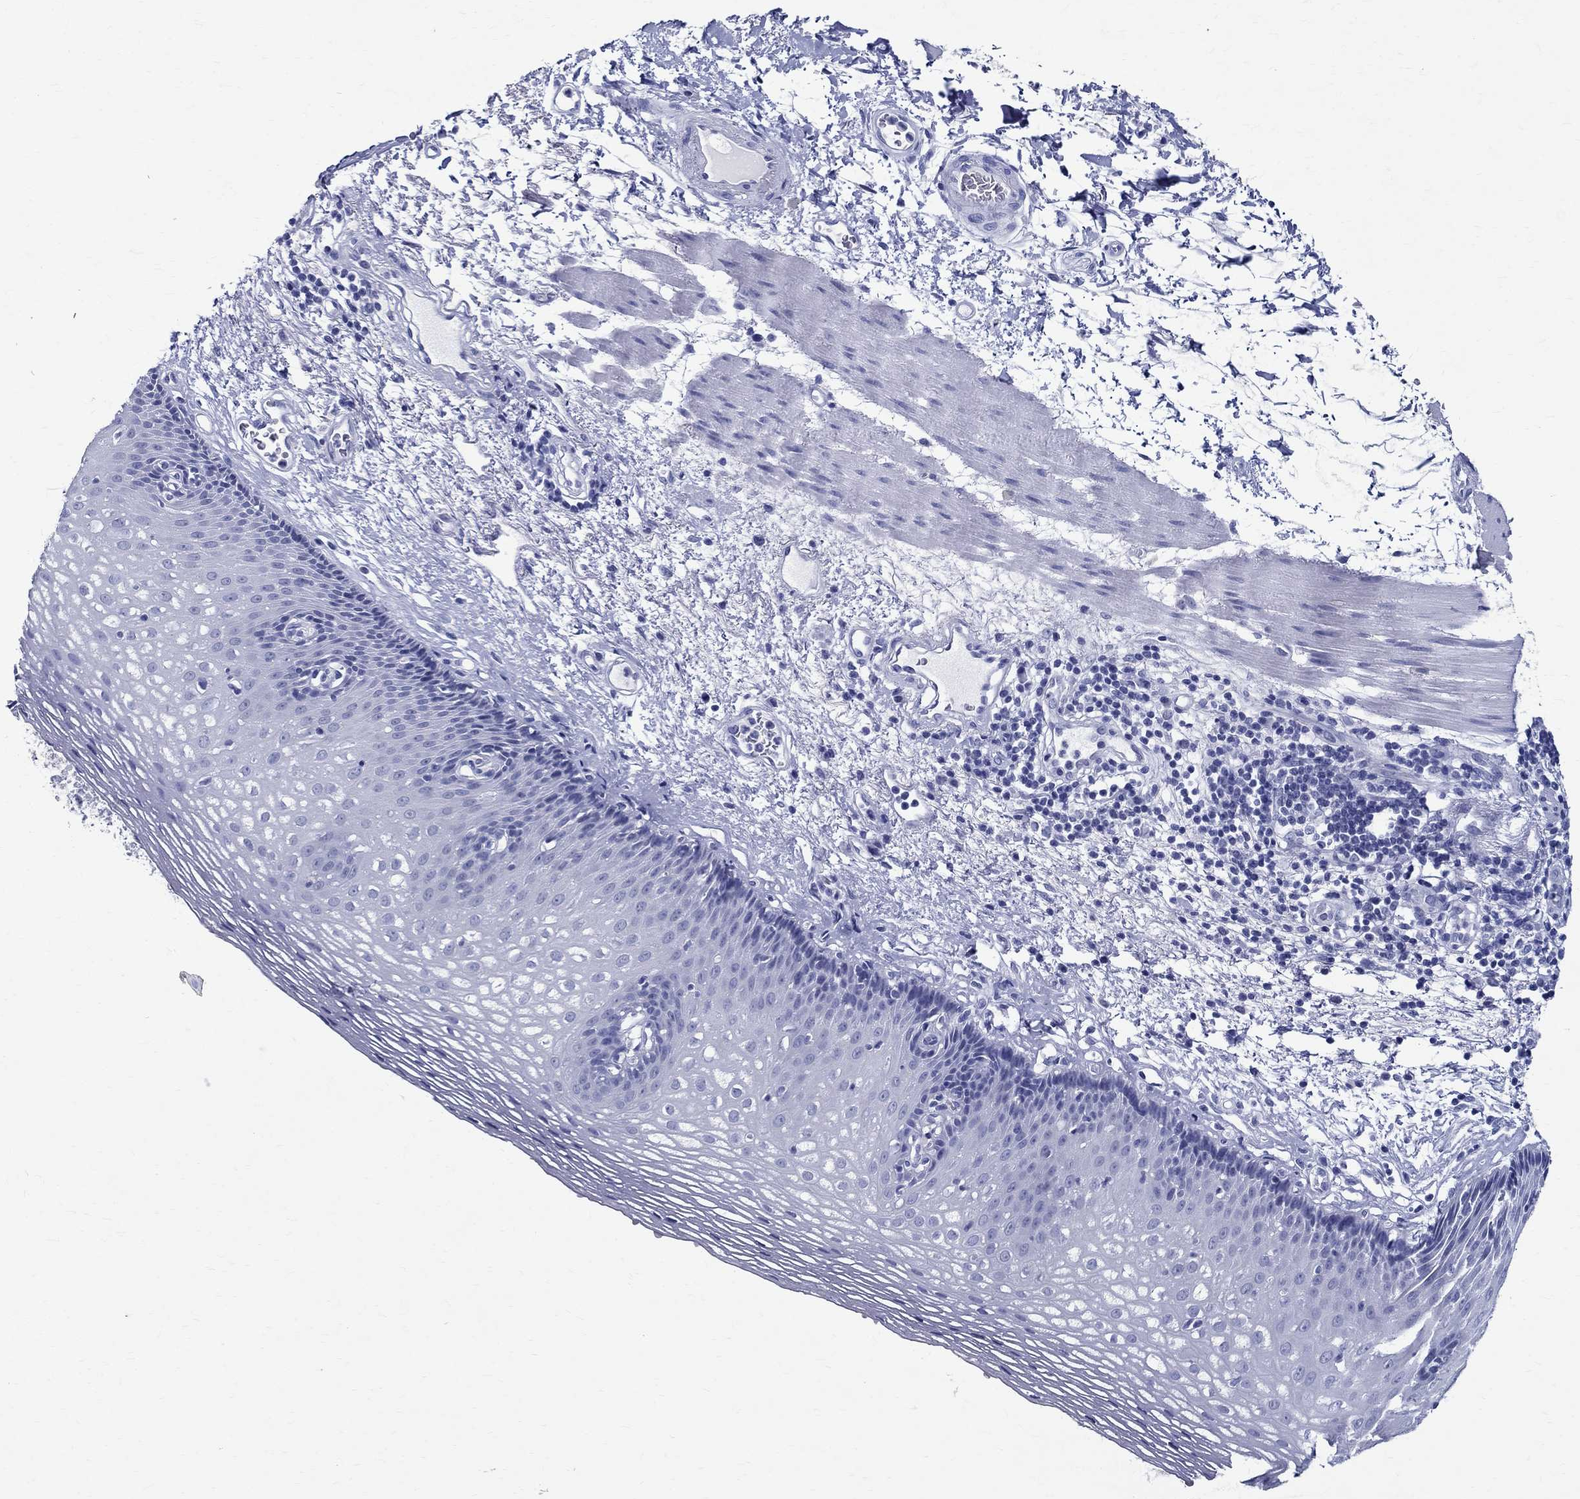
{"staining": {"intensity": "negative", "quantity": "none", "location": "none"}, "tissue": "esophagus", "cell_type": "Squamous epithelial cells", "image_type": "normal", "snomed": [{"axis": "morphology", "description": "Normal tissue, NOS"}, {"axis": "topography", "description": "Esophagus"}], "caption": "Esophagus was stained to show a protein in brown. There is no significant positivity in squamous epithelial cells. (DAB (3,3'-diaminobenzidine) IHC, high magnification).", "gene": "BSPRY", "patient": {"sex": "male", "age": 76}}